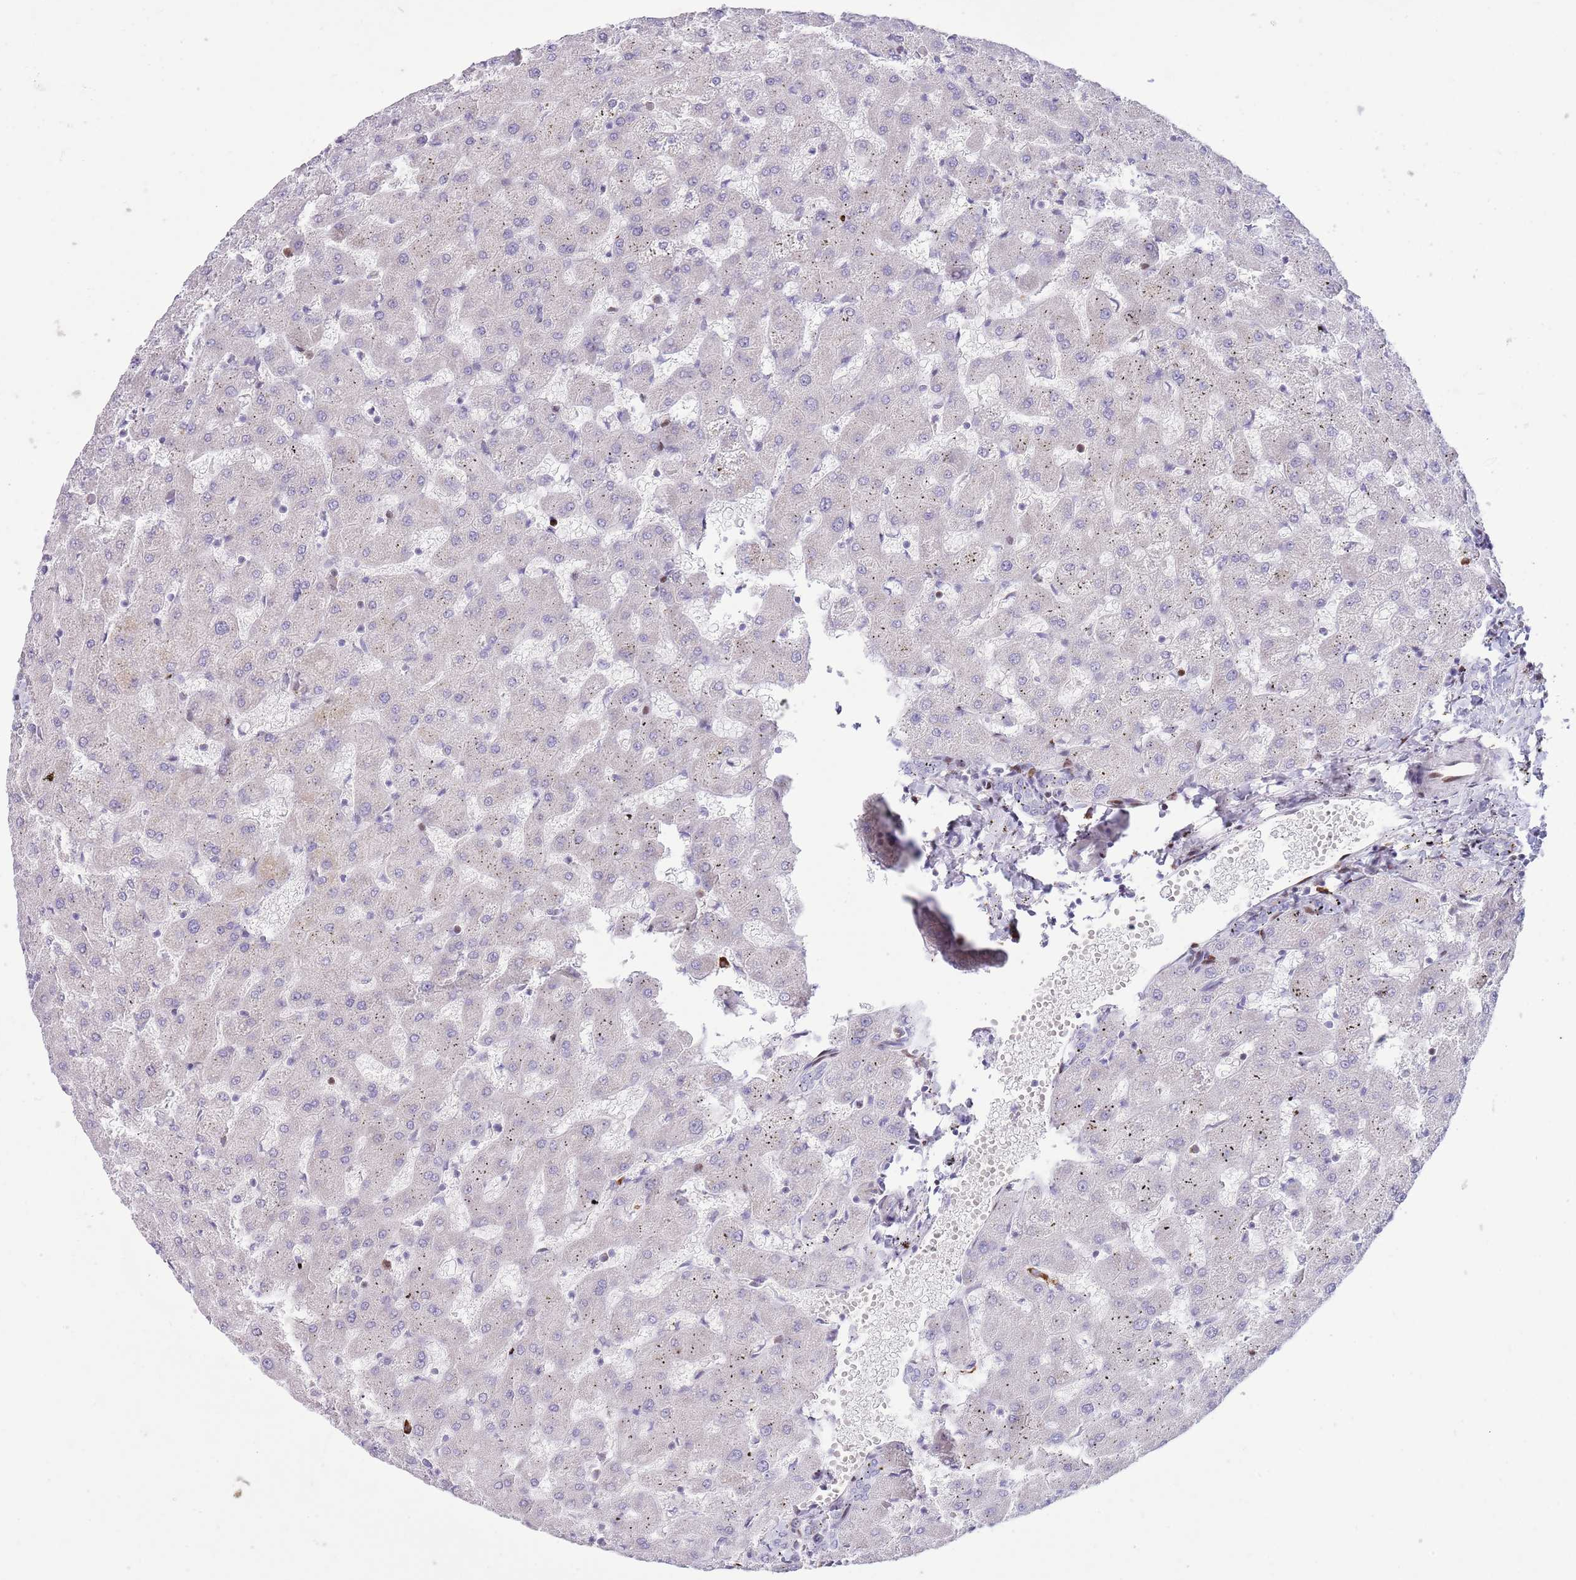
{"staining": {"intensity": "negative", "quantity": "none", "location": "none"}, "tissue": "liver", "cell_type": "Cholangiocytes", "image_type": "normal", "snomed": [{"axis": "morphology", "description": "Normal tissue, NOS"}, {"axis": "topography", "description": "Liver"}], "caption": "The IHC photomicrograph has no significant expression in cholangiocytes of liver.", "gene": "ANO8", "patient": {"sex": "female", "age": 63}}